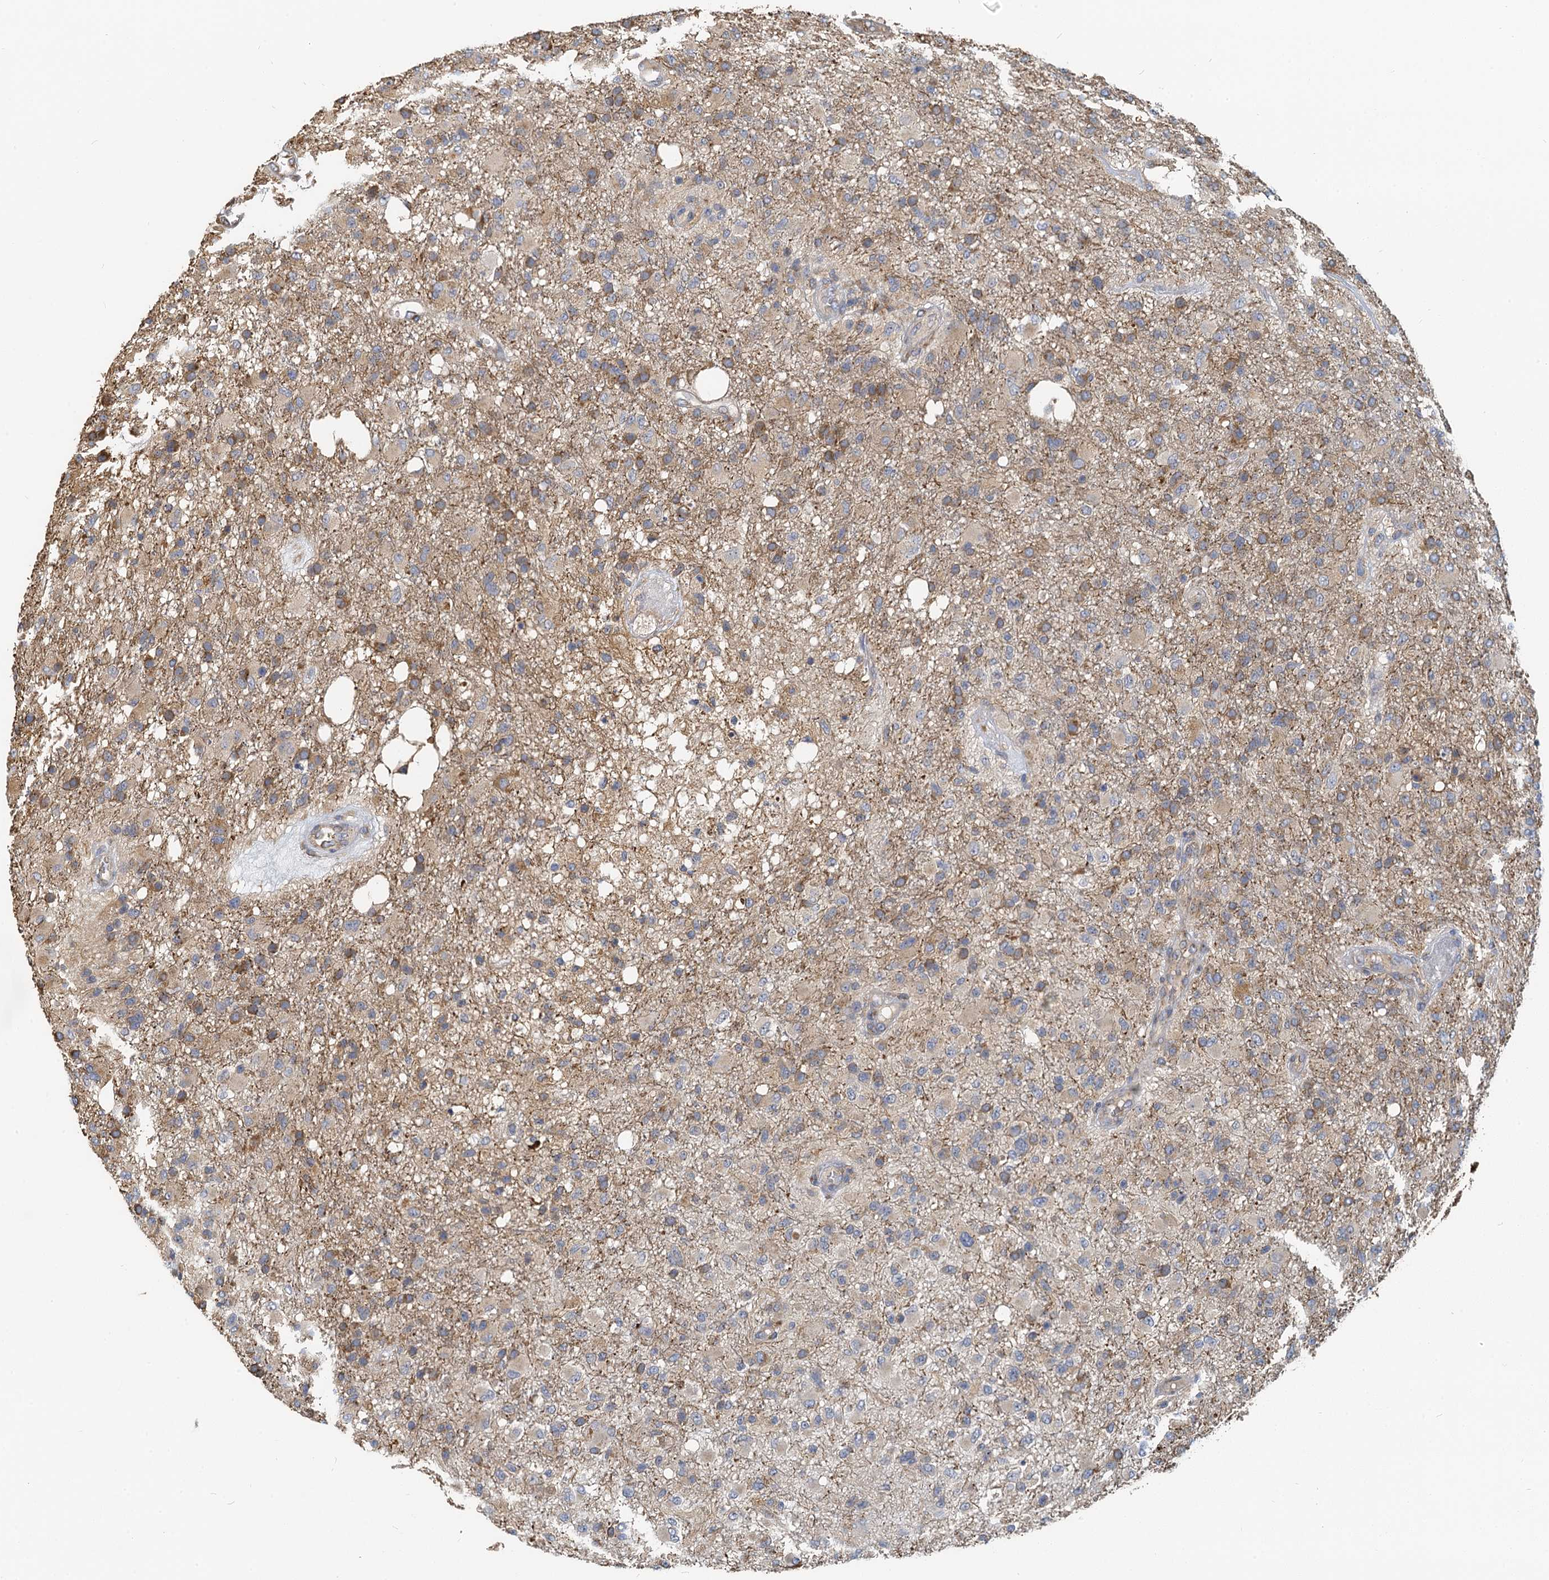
{"staining": {"intensity": "moderate", "quantity": "25%-75%", "location": "cytoplasmic/membranous"}, "tissue": "glioma", "cell_type": "Tumor cells", "image_type": "cancer", "snomed": [{"axis": "morphology", "description": "Glioma, malignant, High grade"}, {"axis": "topography", "description": "Brain"}], "caption": "Protein expression analysis of glioma reveals moderate cytoplasmic/membranous staining in approximately 25%-75% of tumor cells.", "gene": "NKAPD1", "patient": {"sex": "female", "age": 74}}